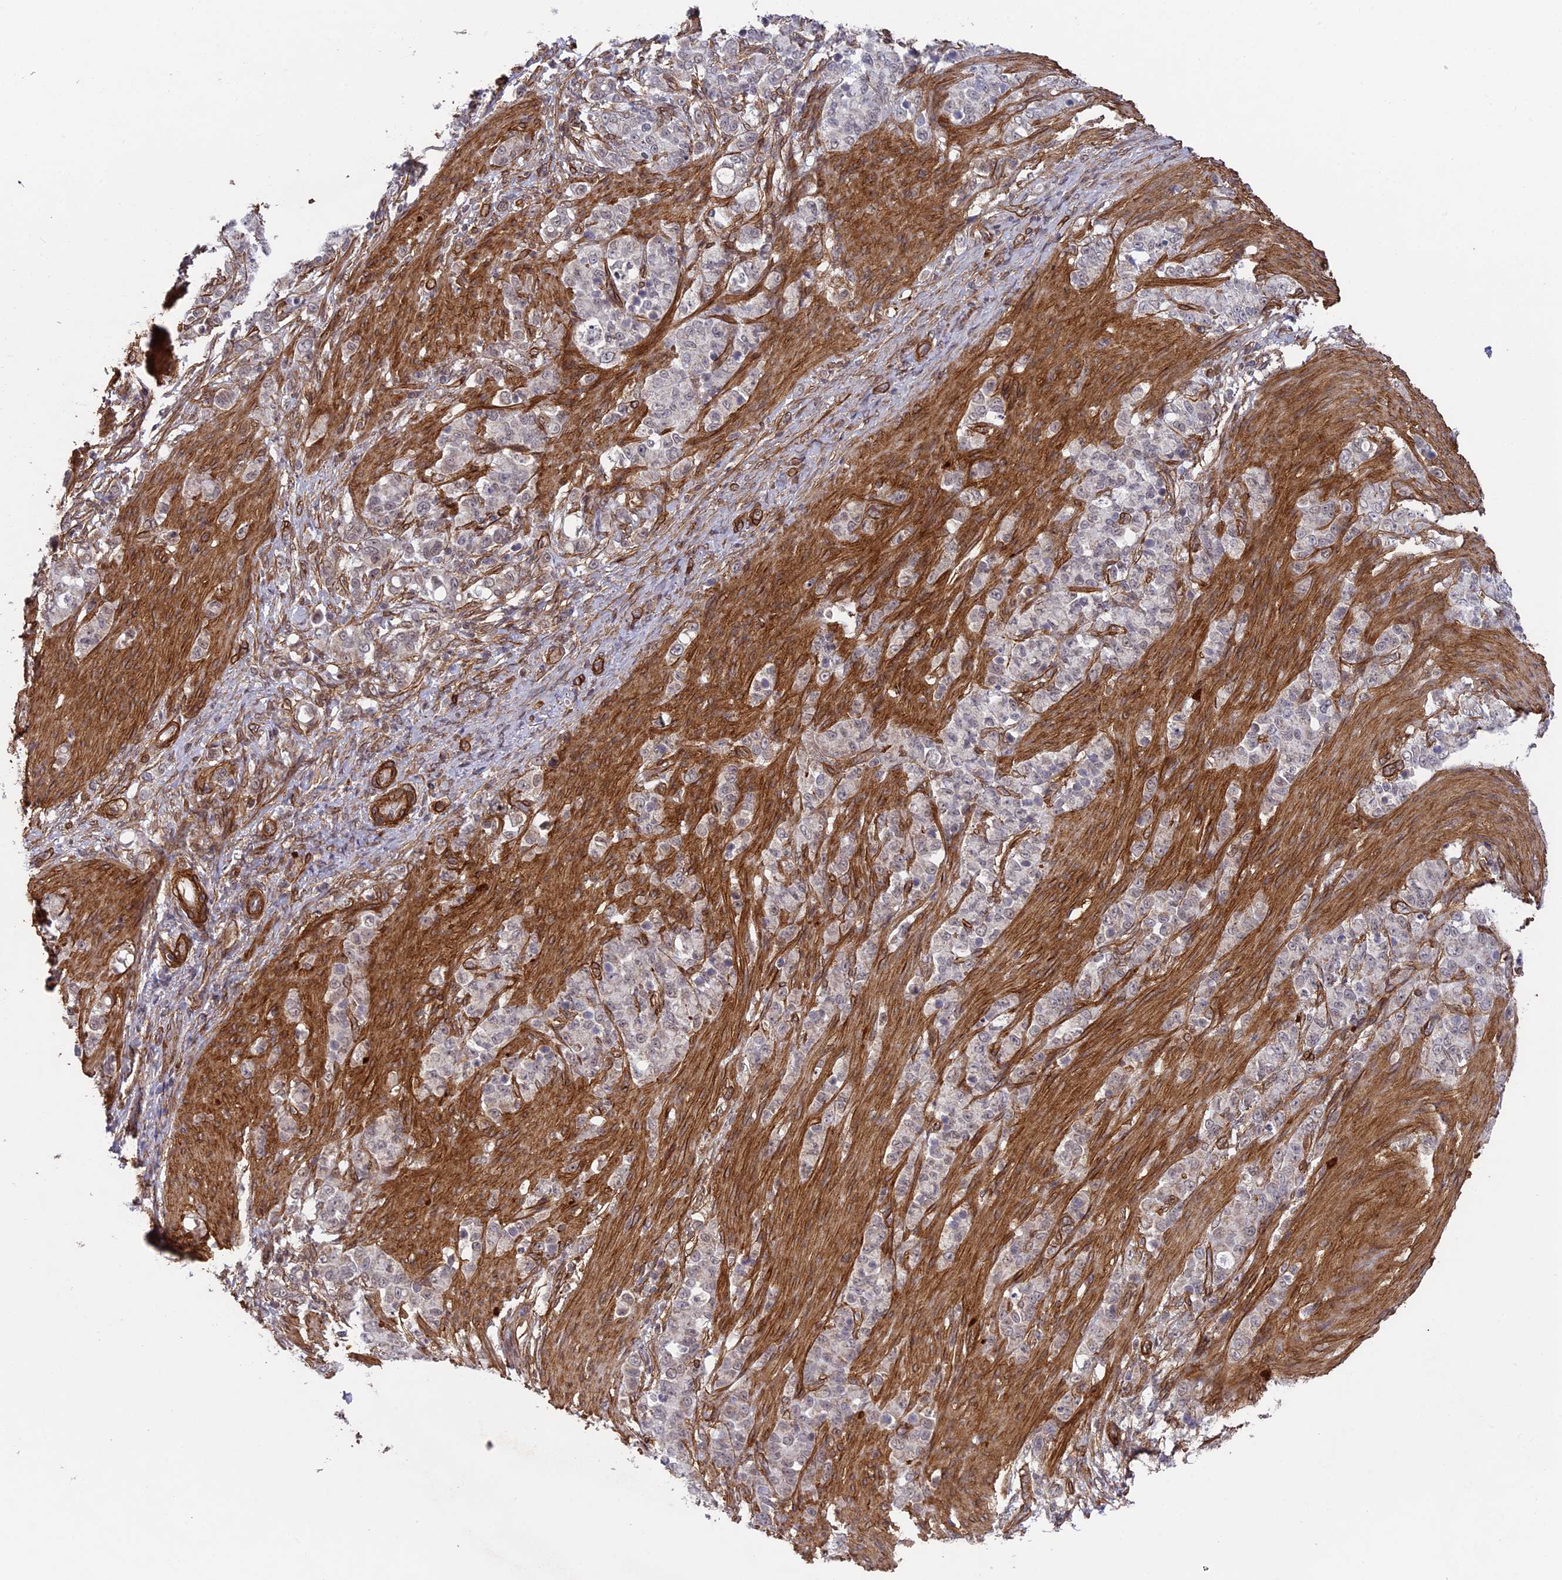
{"staining": {"intensity": "negative", "quantity": "none", "location": "none"}, "tissue": "stomach cancer", "cell_type": "Tumor cells", "image_type": "cancer", "snomed": [{"axis": "morphology", "description": "Adenocarcinoma, NOS"}, {"axis": "topography", "description": "Stomach"}], "caption": "Immunohistochemical staining of human adenocarcinoma (stomach) demonstrates no significant expression in tumor cells.", "gene": "TNS1", "patient": {"sex": "female", "age": 79}}